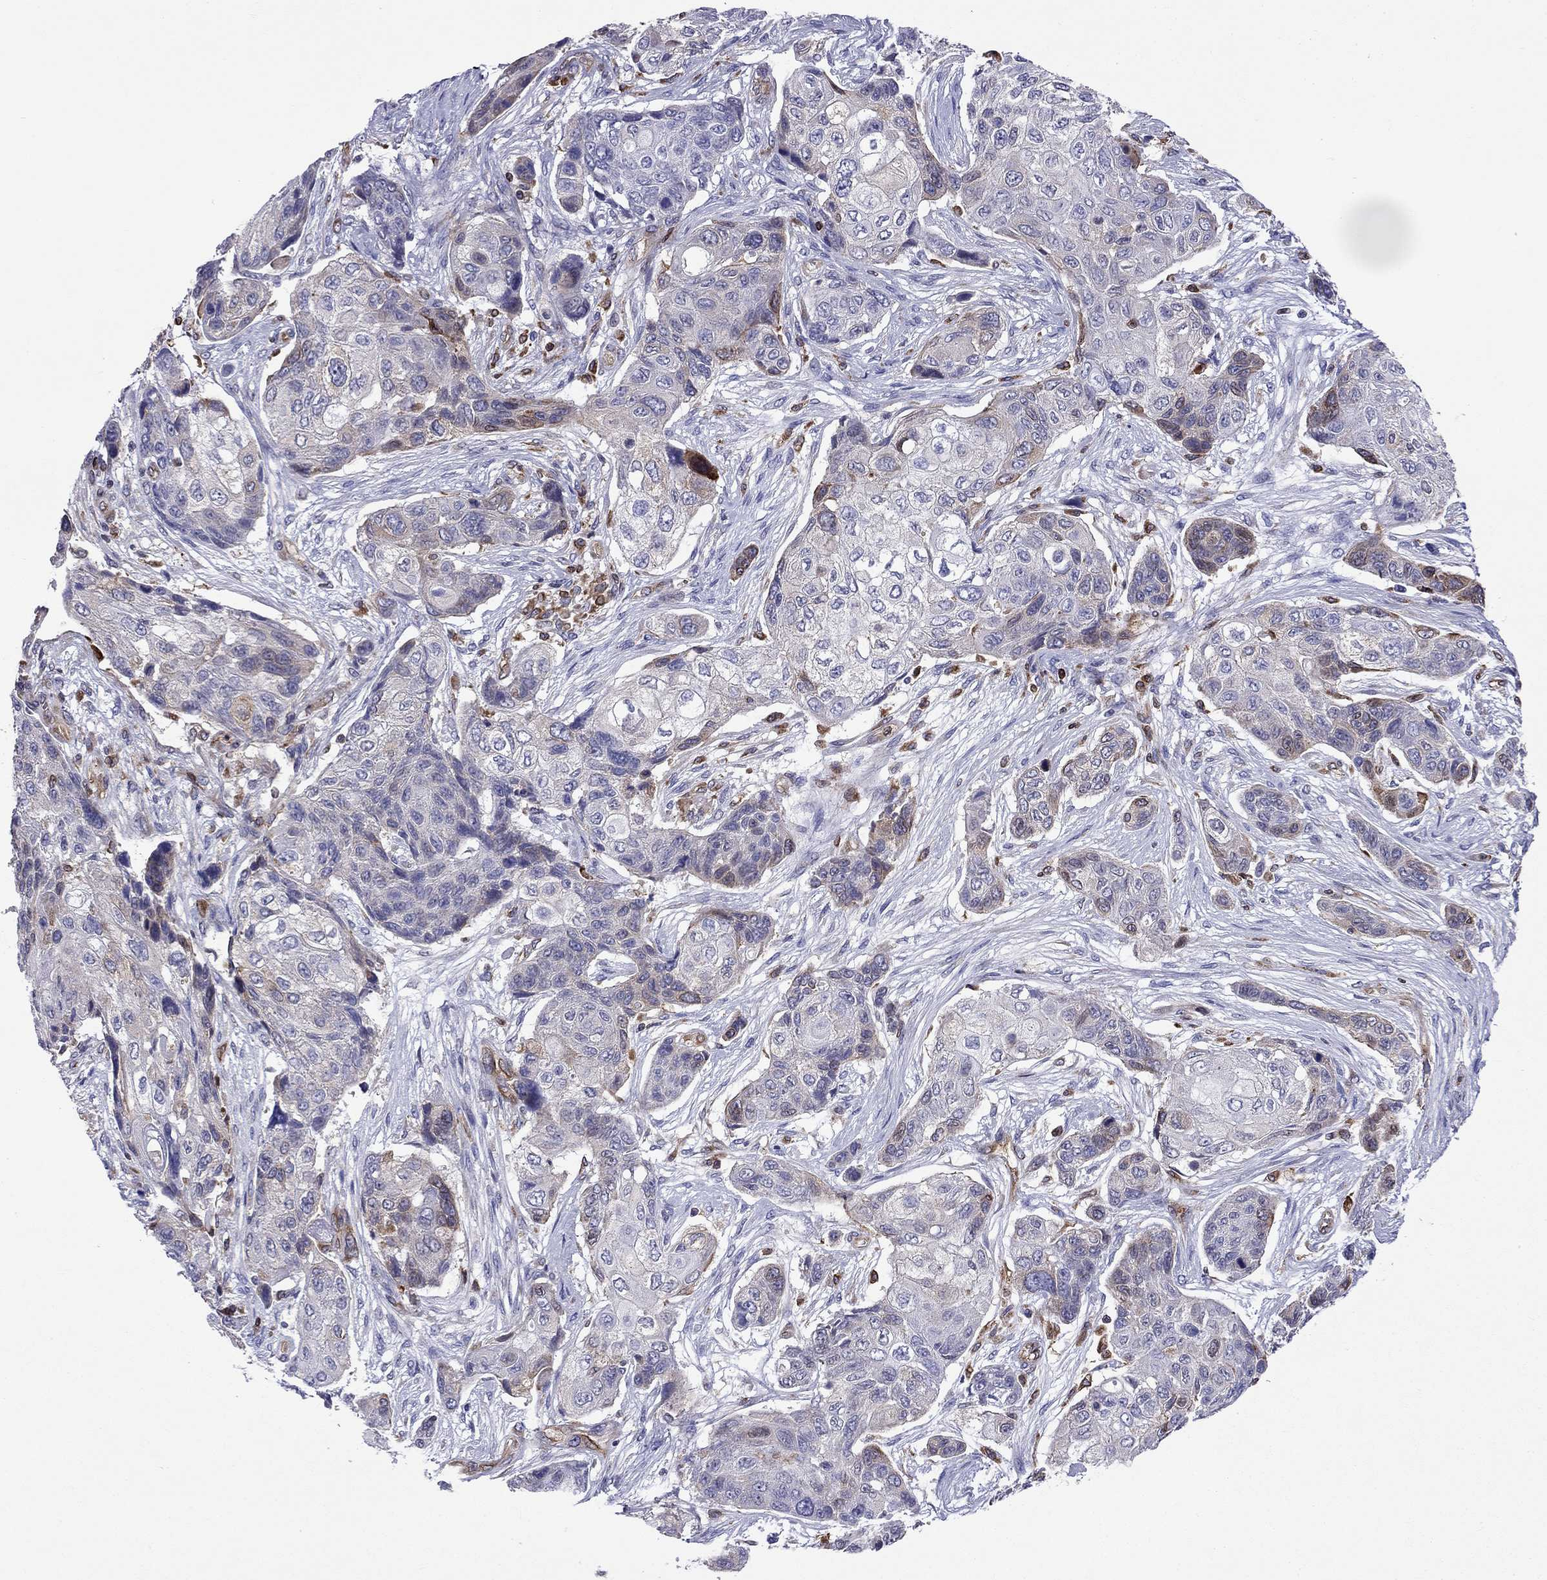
{"staining": {"intensity": "weak", "quantity": "<25%", "location": "cytoplasmic/membranous"}, "tissue": "lung cancer", "cell_type": "Tumor cells", "image_type": "cancer", "snomed": [{"axis": "morphology", "description": "Squamous cell carcinoma, NOS"}, {"axis": "topography", "description": "Lung"}], "caption": "Immunohistochemistry micrograph of lung cancer stained for a protein (brown), which displays no positivity in tumor cells.", "gene": "GNAL", "patient": {"sex": "male", "age": 69}}